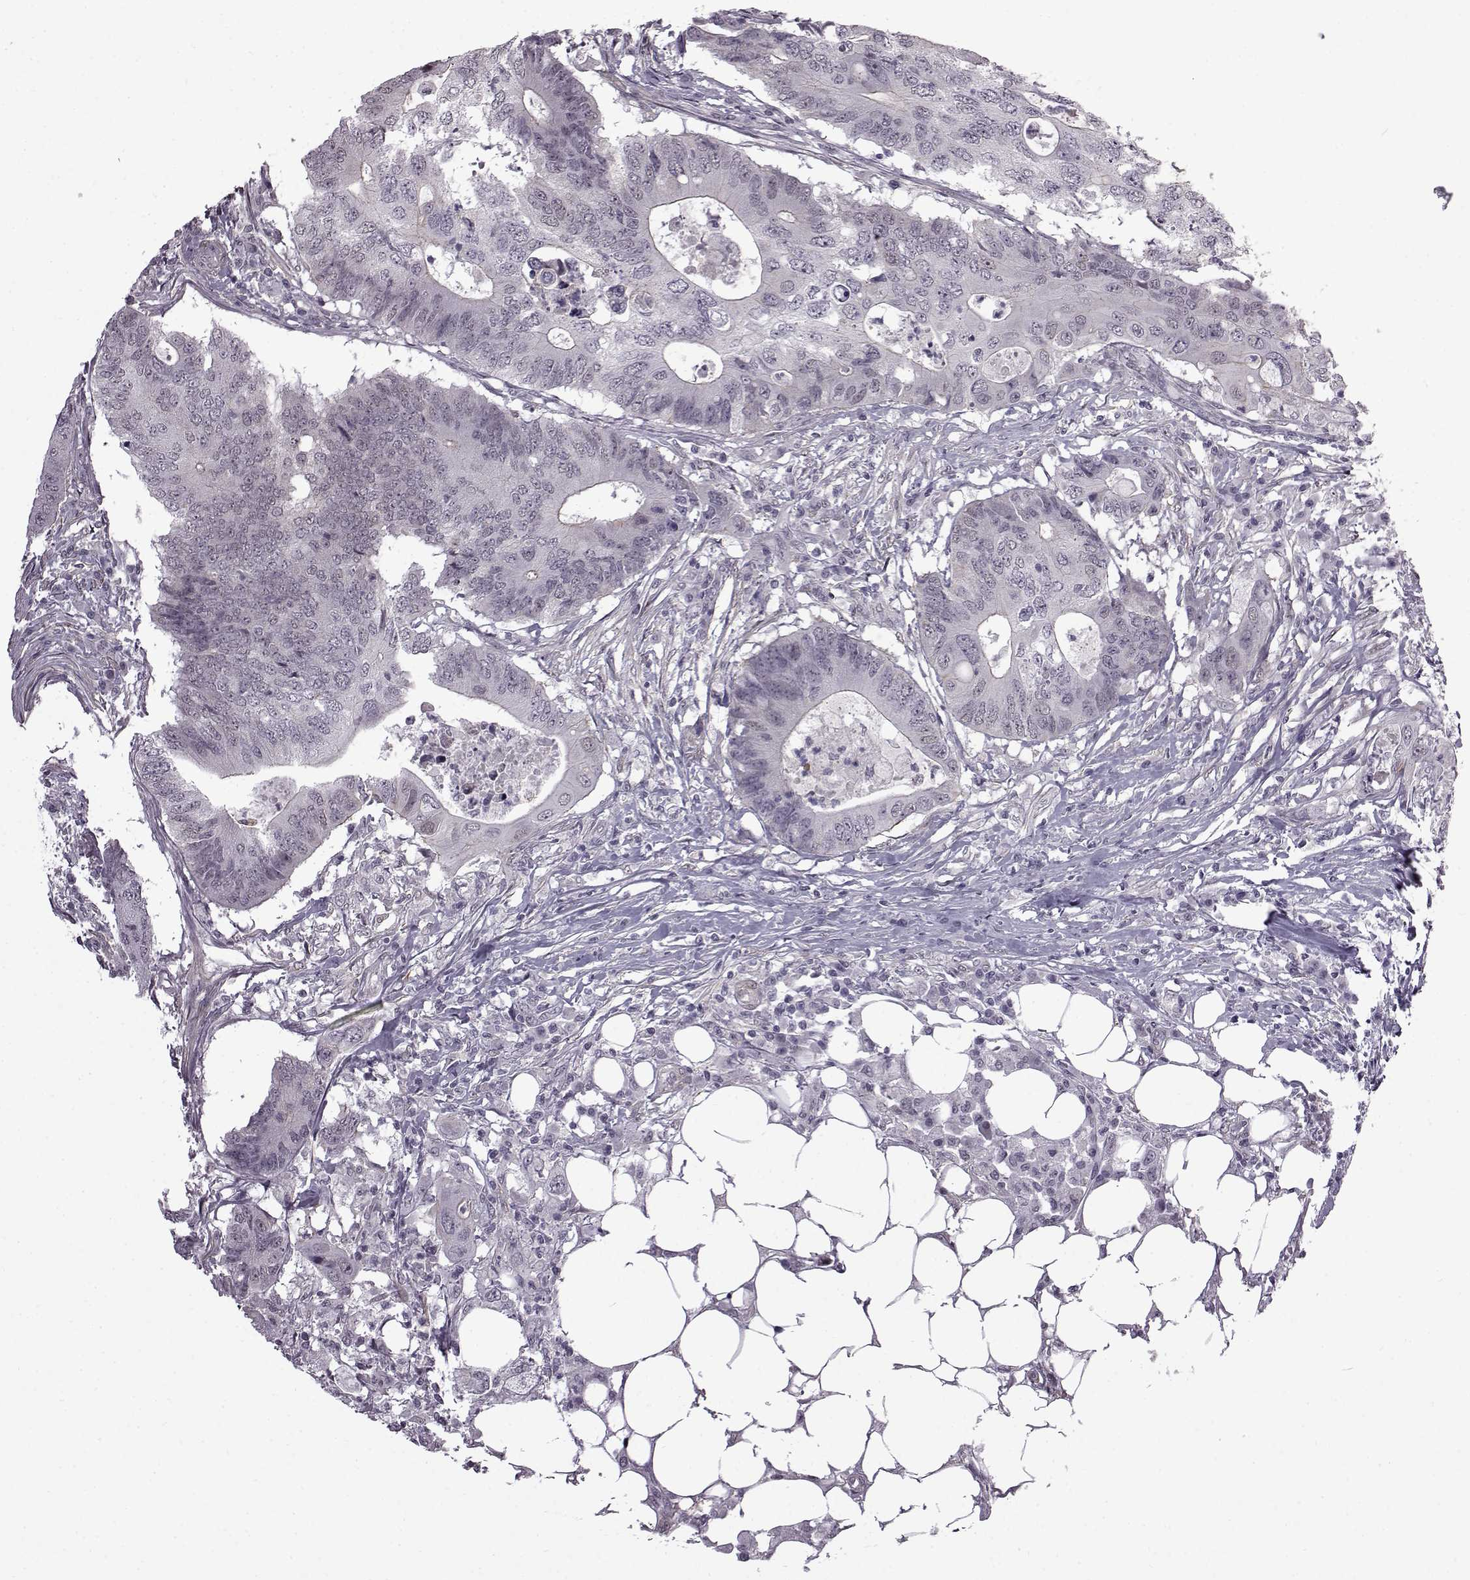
{"staining": {"intensity": "negative", "quantity": "none", "location": "none"}, "tissue": "colorectal cancer", "cell_type": "Tumor cells", "image_type": "cancer", "snomed": [{"axis": "morphology", "description": "Adenocarcinoma, NOS"}, {"axis": "topography", "description": "Colon"}], "caption": "This is a histopathology image of immunohistochemistry staining of adenocarcinoma (colorectal), which shows no staining in tumor cells.", "gene": "SYNPO2", "patient": {"sex": "male", "age": 71}}